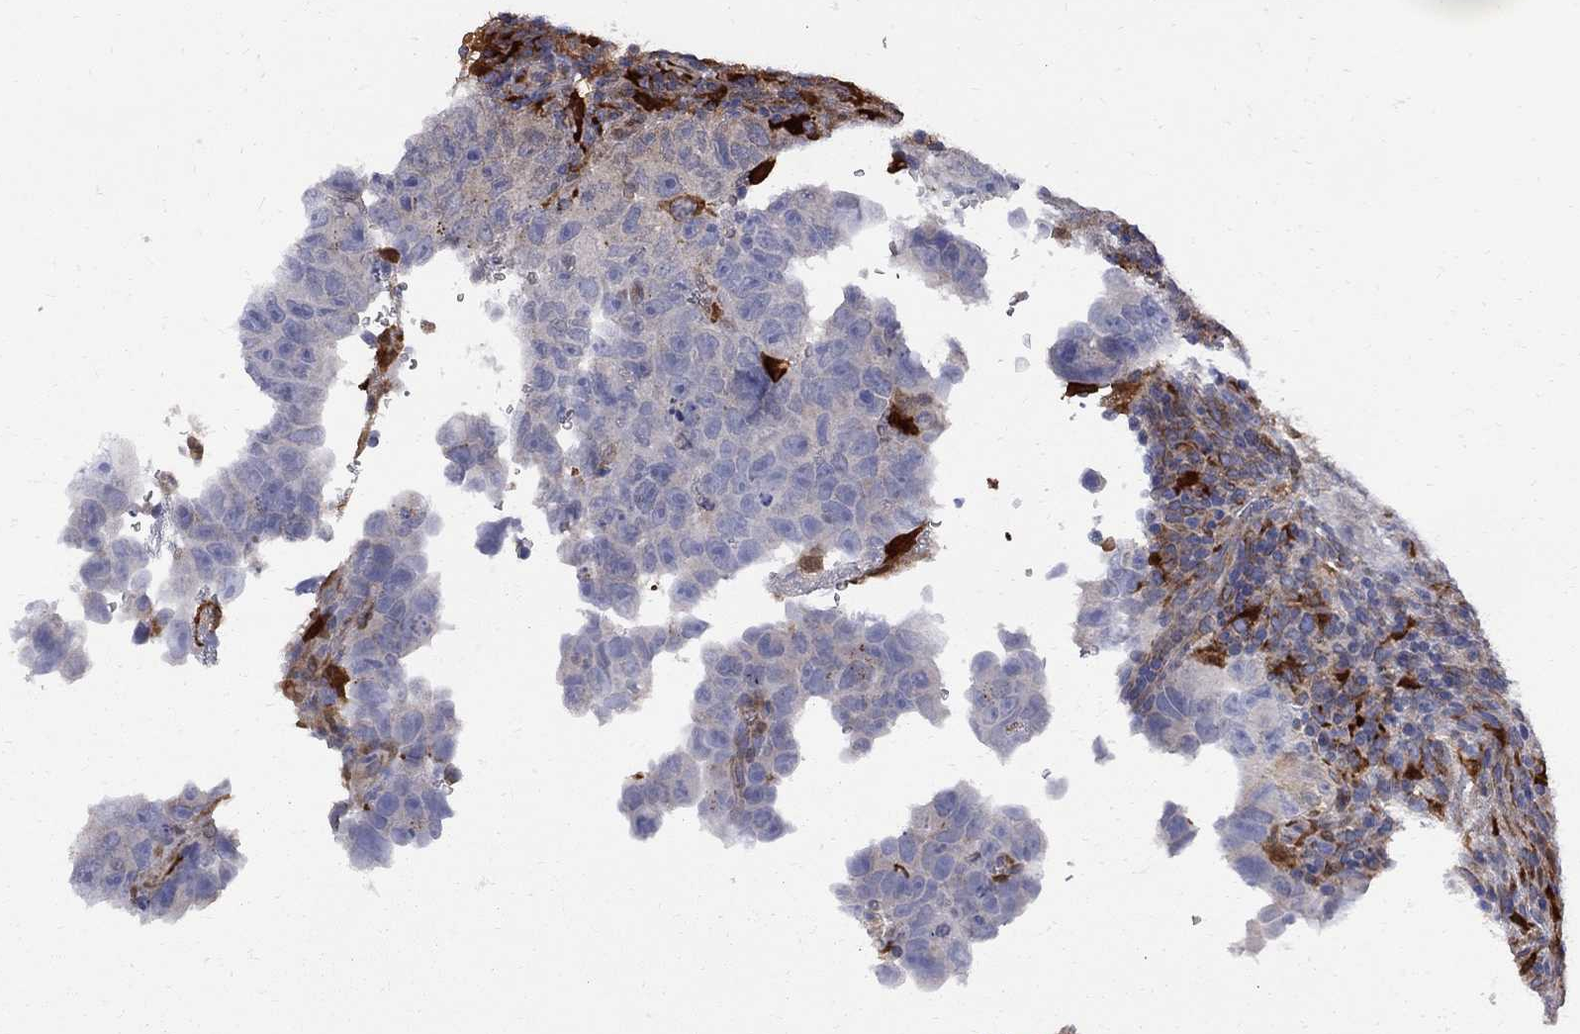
{"staining": {"intensity": "negative", "quantity": "none", "location": "none"}, "tissue": "testis cancer", "cell_type": "Tumor cells", "image_type": "cancer", "snomed": [{"axis": "morphology", "description": "Carcinoma, Embryonal, NOS"}, {"axis": "topography", "description": "Testis"}], "caption": "This is an IHC histopathology image of embryonal carcinoma (testis). There is no expression in tumor cells.", "gene": "MTHFR", "patient": {"sex": "male", "age": 24}}